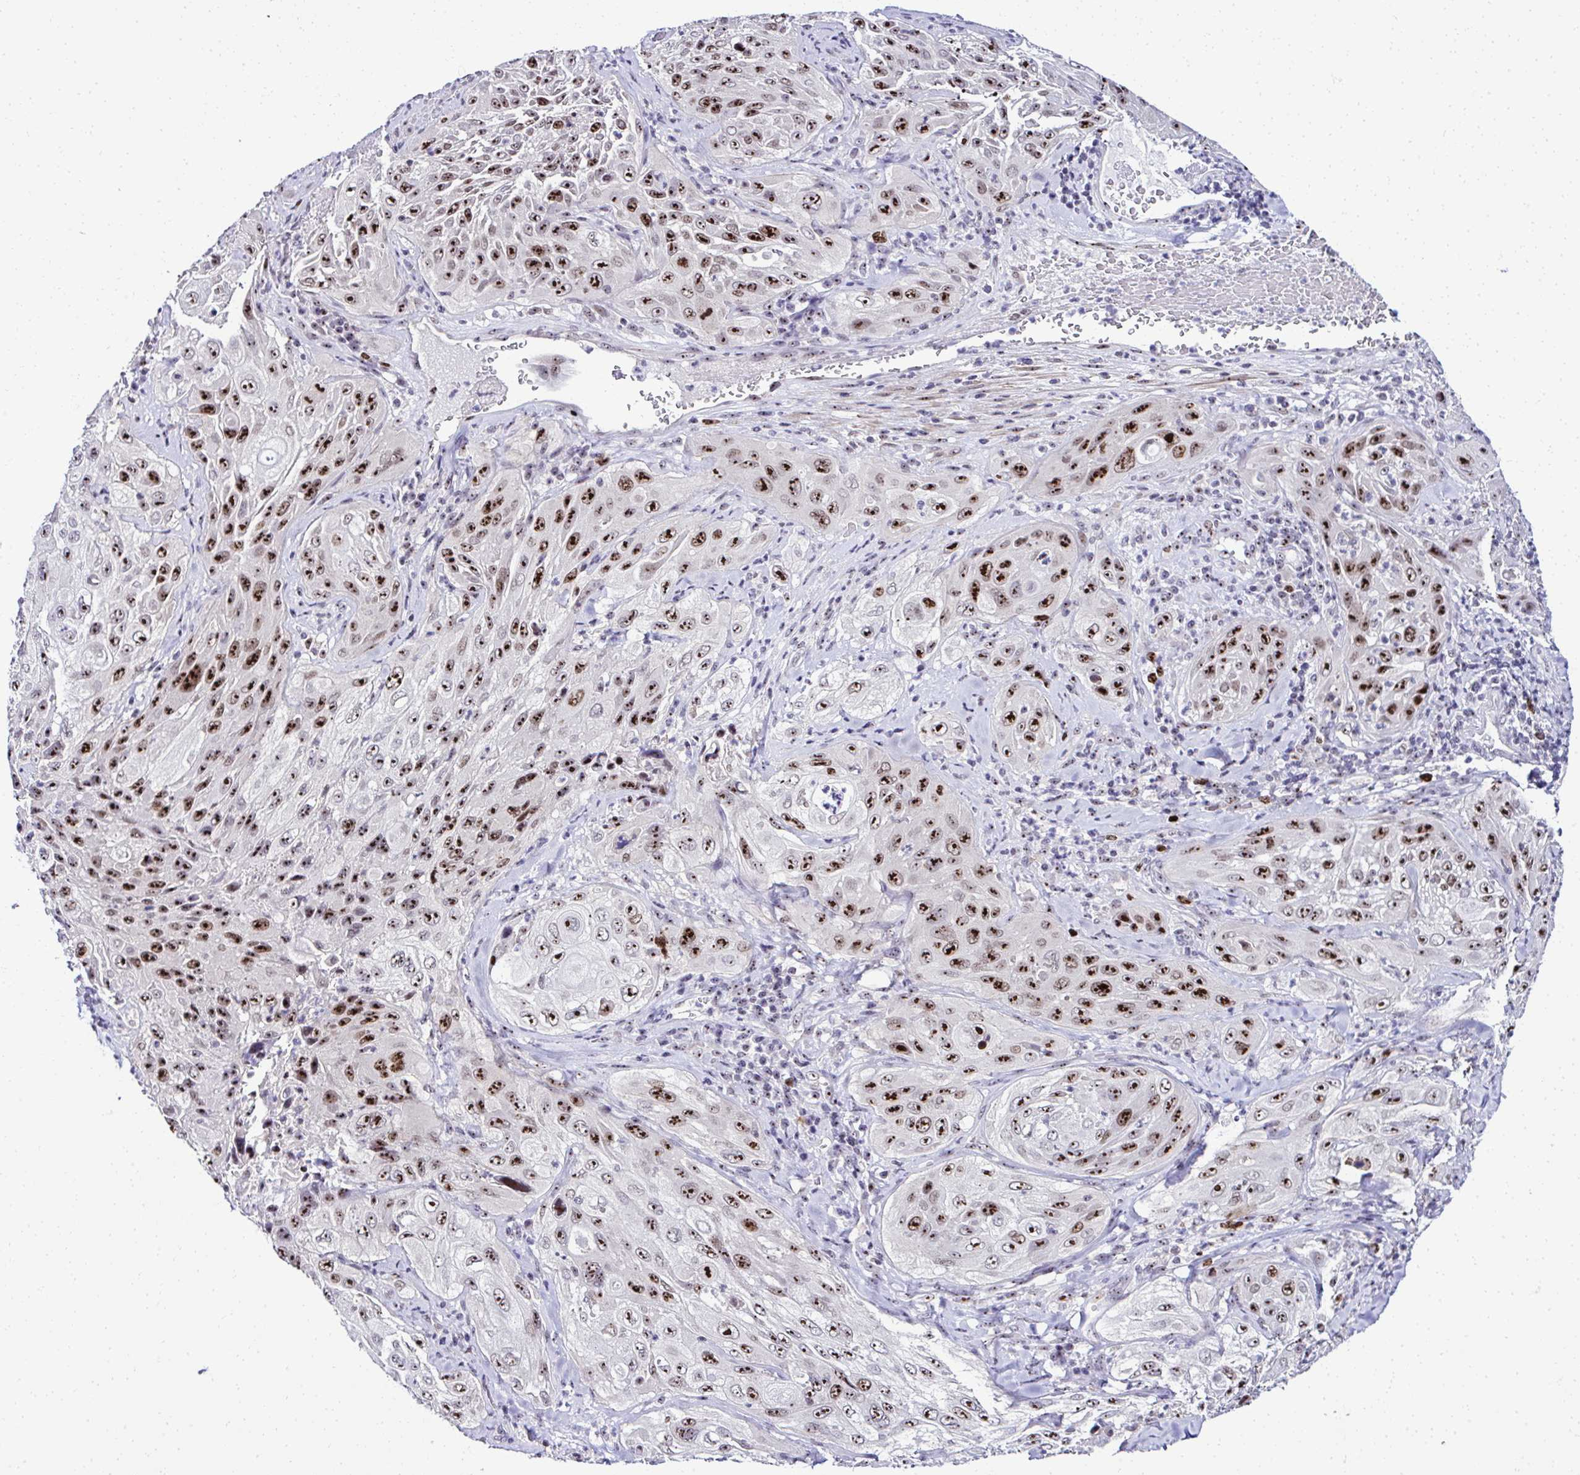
{"staining": {"intensity": "strong", "quantity": ">75%", "location": "nuclear"}, "tissue": "cervical cancer", "cell_type": "Tumor cells", "image_type": "cancer", "snomed": [{"axis": "morphology", "description": "Squamous cell carcinoma, NOS"}, {"axis": "topography", "description": "Cervix"}], "caption": "A high-resolution image shows immunohistochemistry staining of cervical cancer, which reveals strong nuclear staining in approximately >75% of tumor cells.", "gene": "CEP72", "patient": {"sex": "female", "age": 42}}